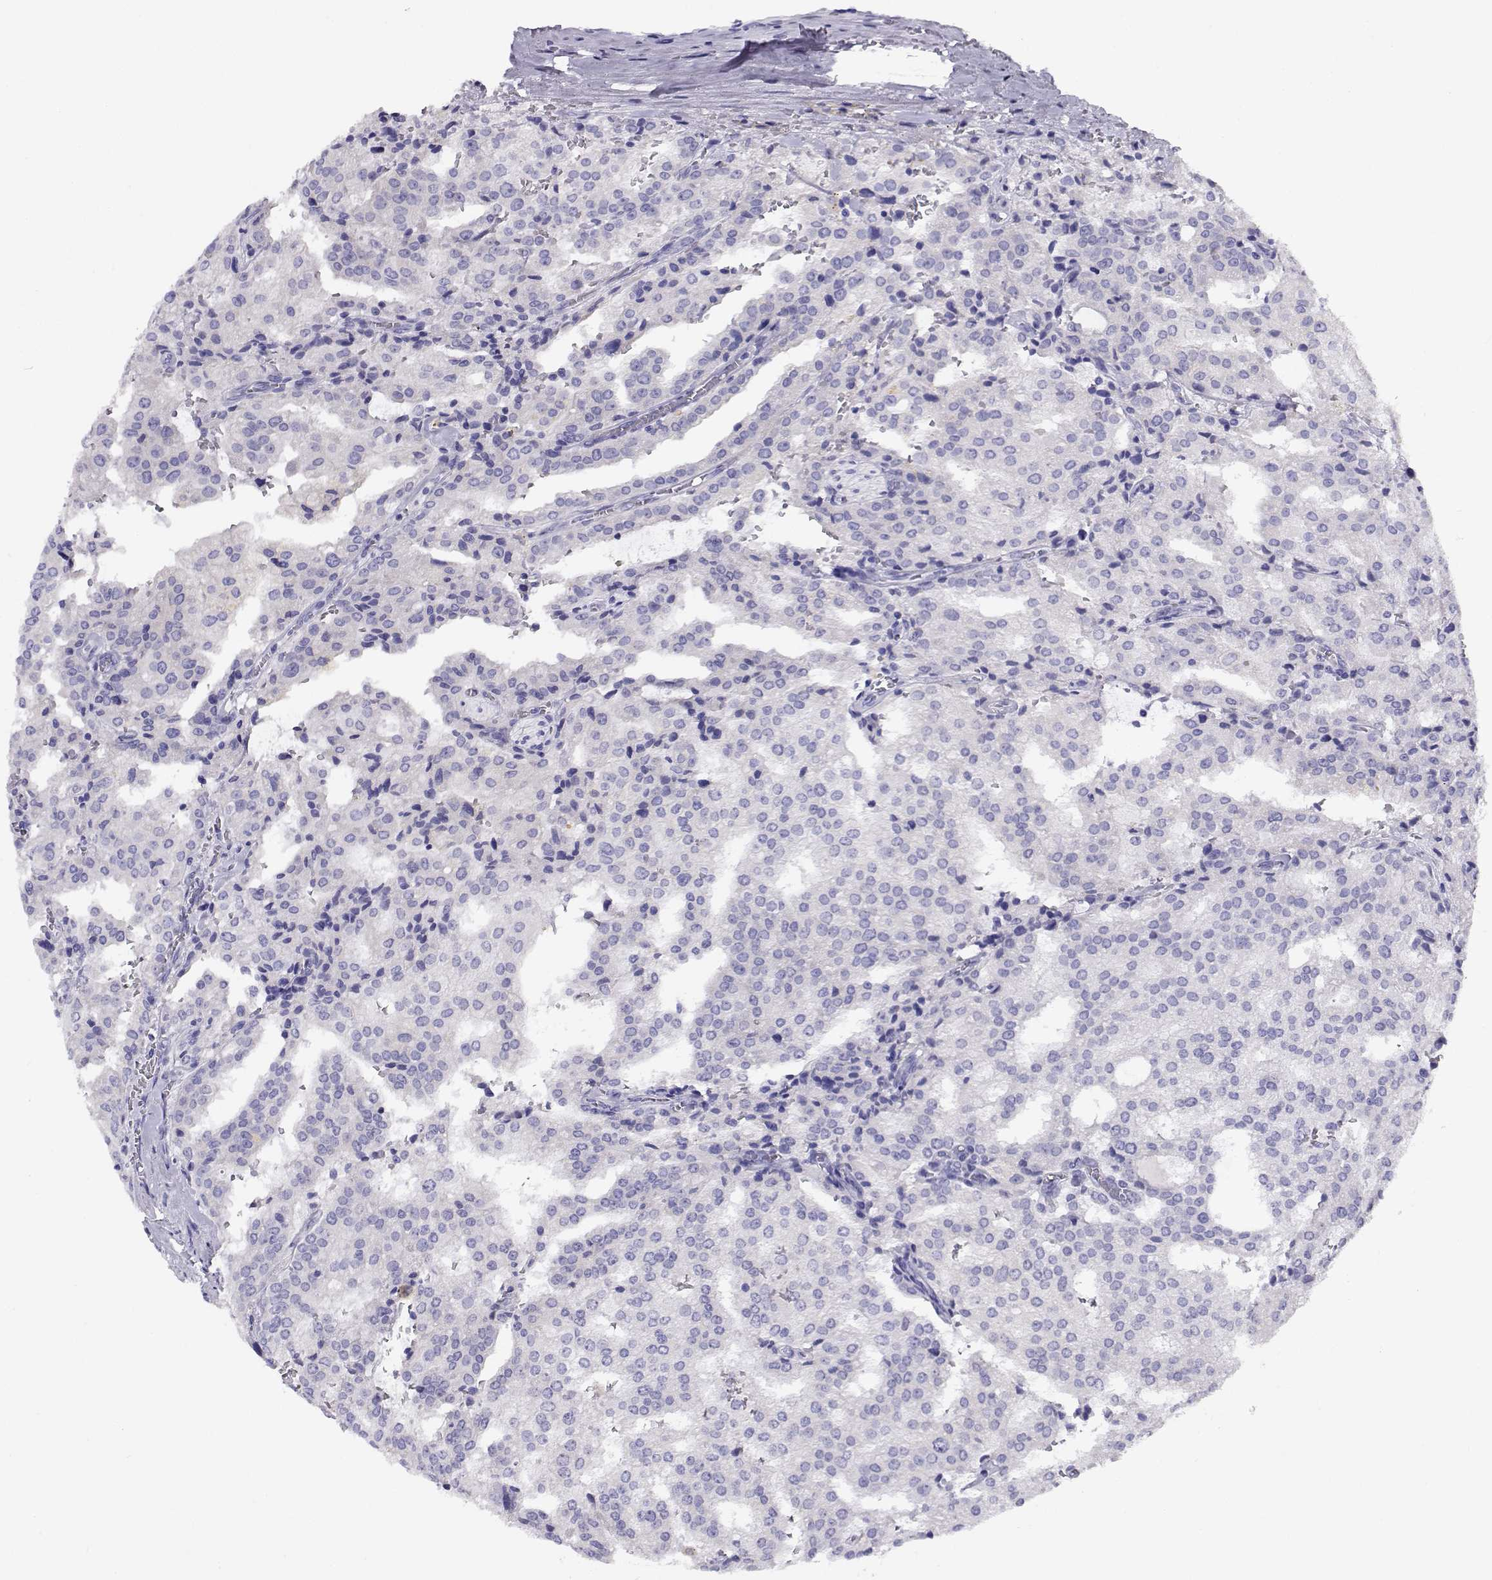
{"staining": {"intensity": "negative", "quantity": "none", "location": "none"}, "tissue": "prostate cancer", "cell_type": "Tumor cells", "image_type": "cancer", "snomed": [{"axis": "morphology", "description": "Adenocarcinoma, High grade"}, {"axis": "topography", "description": "Prostate"}], "caption": "Micrograph shows no significant protein positivity in tumor cells of prostate cancer (high-grade adenocarcinoma).", "gene": "CABS1", "patient": {"sex": "male", "age": 68}}